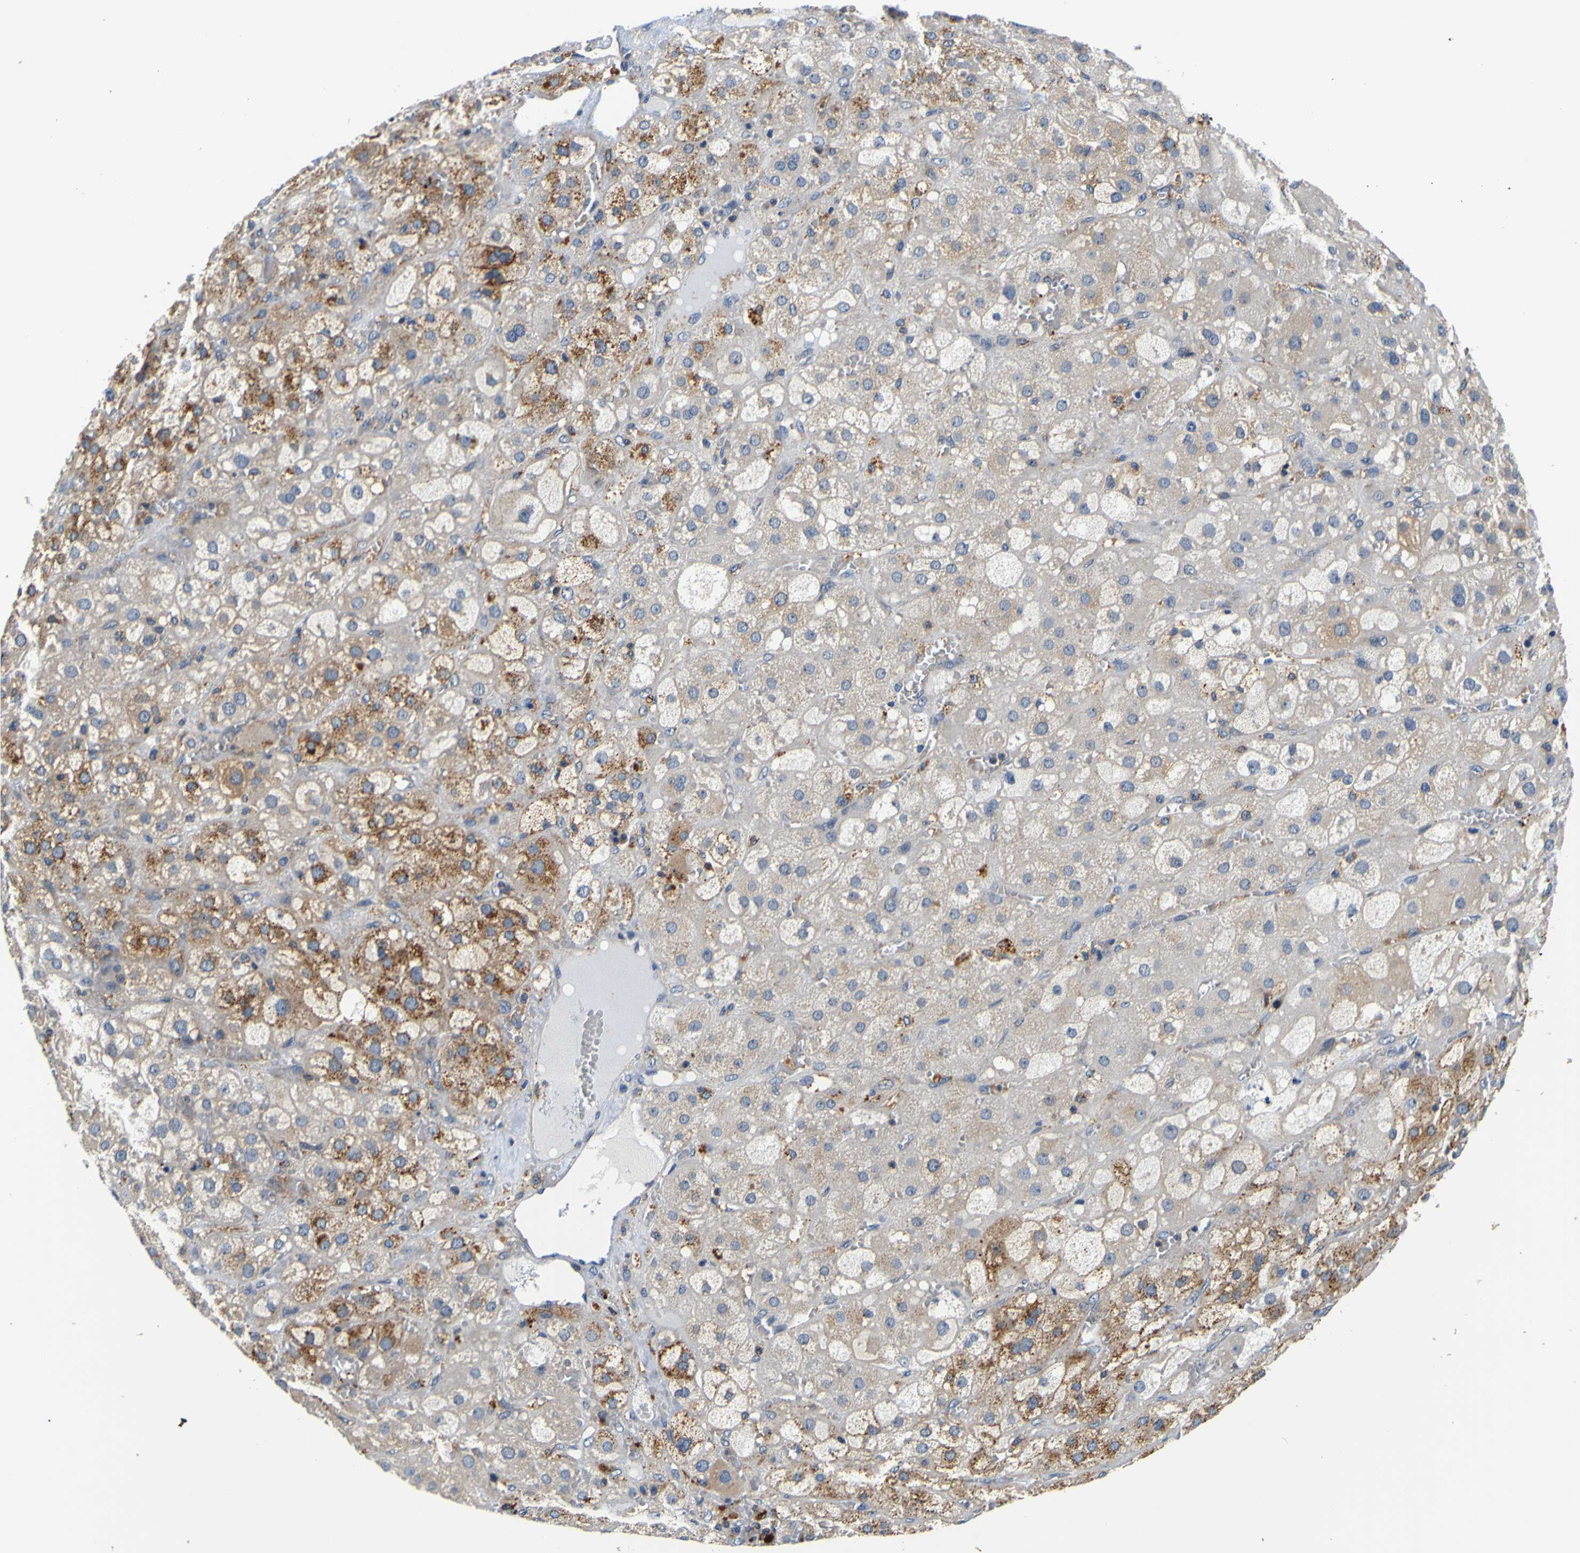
{"staining": {"intensity": "moderate", "quantity": ">75%", "location": "cytoplasmic/membranous"}, "tissue": "adrenal gland", "cell_type": "Glandular cells", "image_type": "normal", "snomed": [{"axis": "morphology", "description": "Normal tissue, NOS"}, {"axis": "topography", "description": "Adrenal gland"}], "caption": "Immunohistochemistry (IHC) micrograph of normal adrenal gland: adrenal gland stained using immunohistochemistry displays medium levels of moderate protein expression localized specifically in the cytoplasmic/membranous of glandular cells, appearing as a cytoplasmic/membranous brown color.", "gene": "TNIK", "patient": {"sex": "female", "age": 47}}